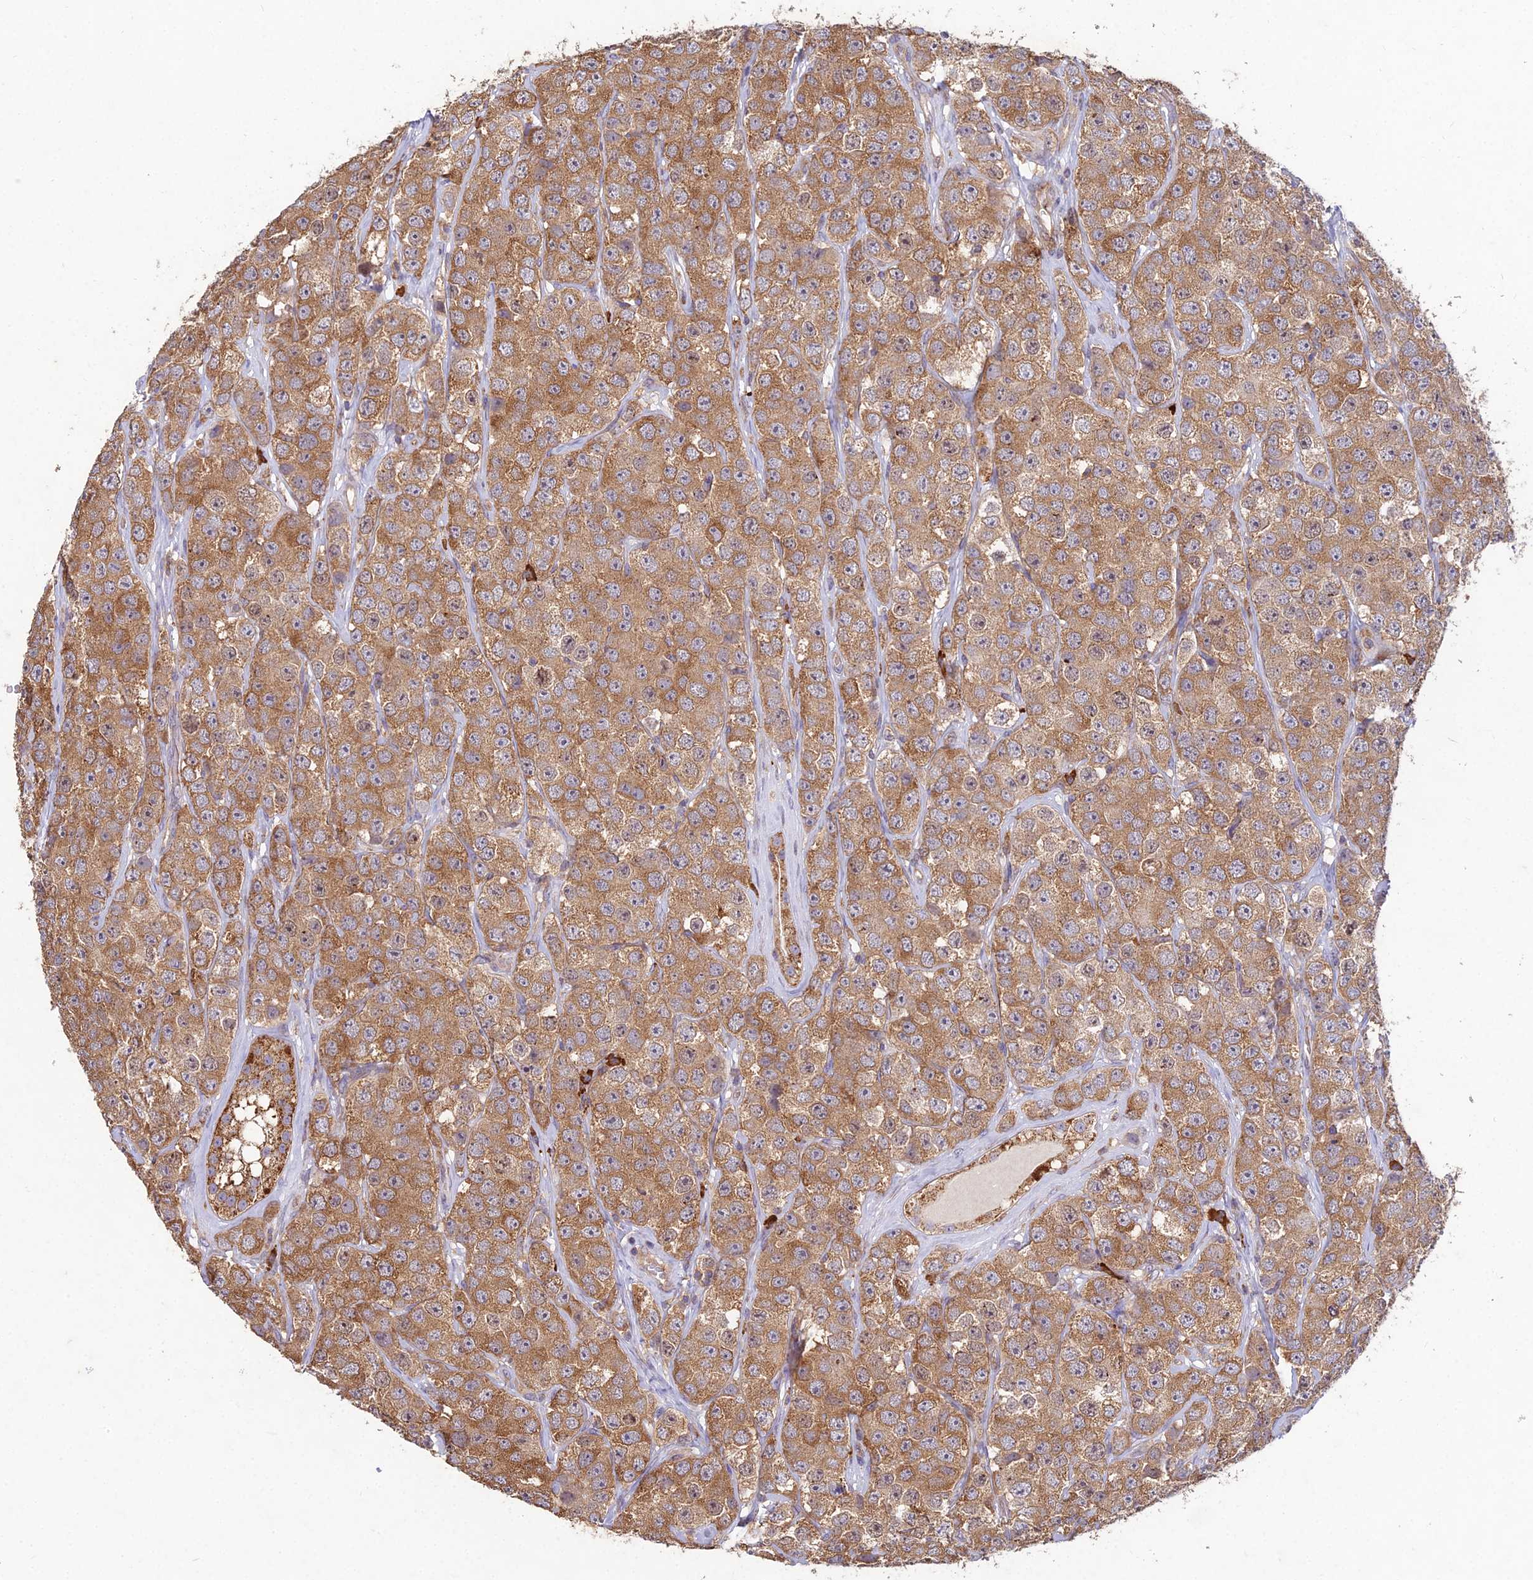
{"staining": {"intensity": "moderate", "quantity": ">75%", "location": "cytoplasmic/membranous"}, "tissue": "testis cancer", "cell_type": "Tumor cells", "image_type": "cancer", "snomed": [{"axis": "morphology", "description": "Seminoma, NOS"}, {"axis": "topography", "description": "Testis"}], "caption": "A high-resolution histopathology image shows immunohistochemistry (IHC) staining of seminoma (testis), which reveals moderate cytoplasmic/membranous staining in about >75% of tumor cells.", "gene": "NXNL2", "patient": {"sex": "male", "age": 28}}